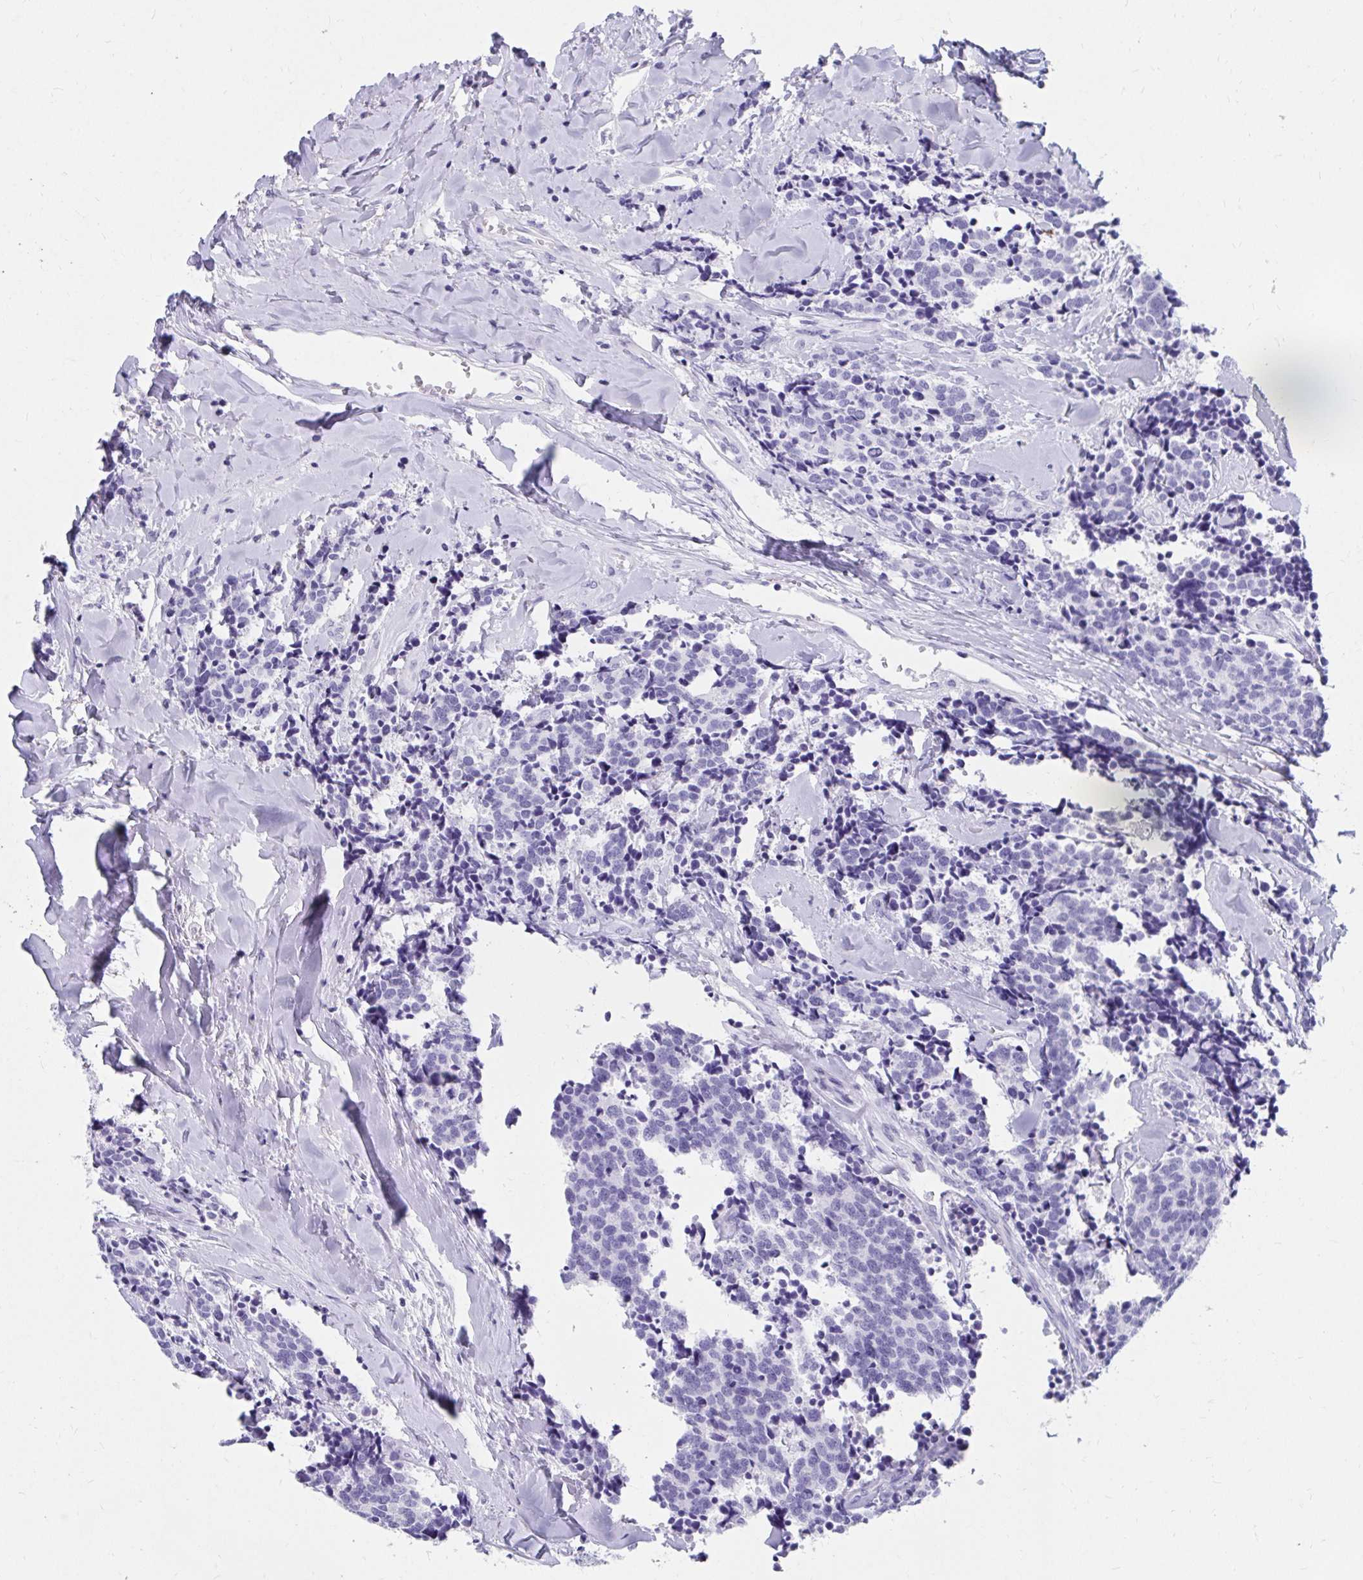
{"staining": {"intensity": "negative", "quantity": "none", "location": "none"}, "tissue": "carcinoid", "cell_type": "Tumor cells", "image_type": "cancer", "snomed": [{"axis": "morphology", "description": "Carcinoid, malignant, NOS"}, {"axis": "topography", "description": "Skin"}], "caption": "A micrograph of human carcinoid is negative for staining in tumor cells.", "gene": "DPEP3", "patient": {"sex": "female", "age": 79}}